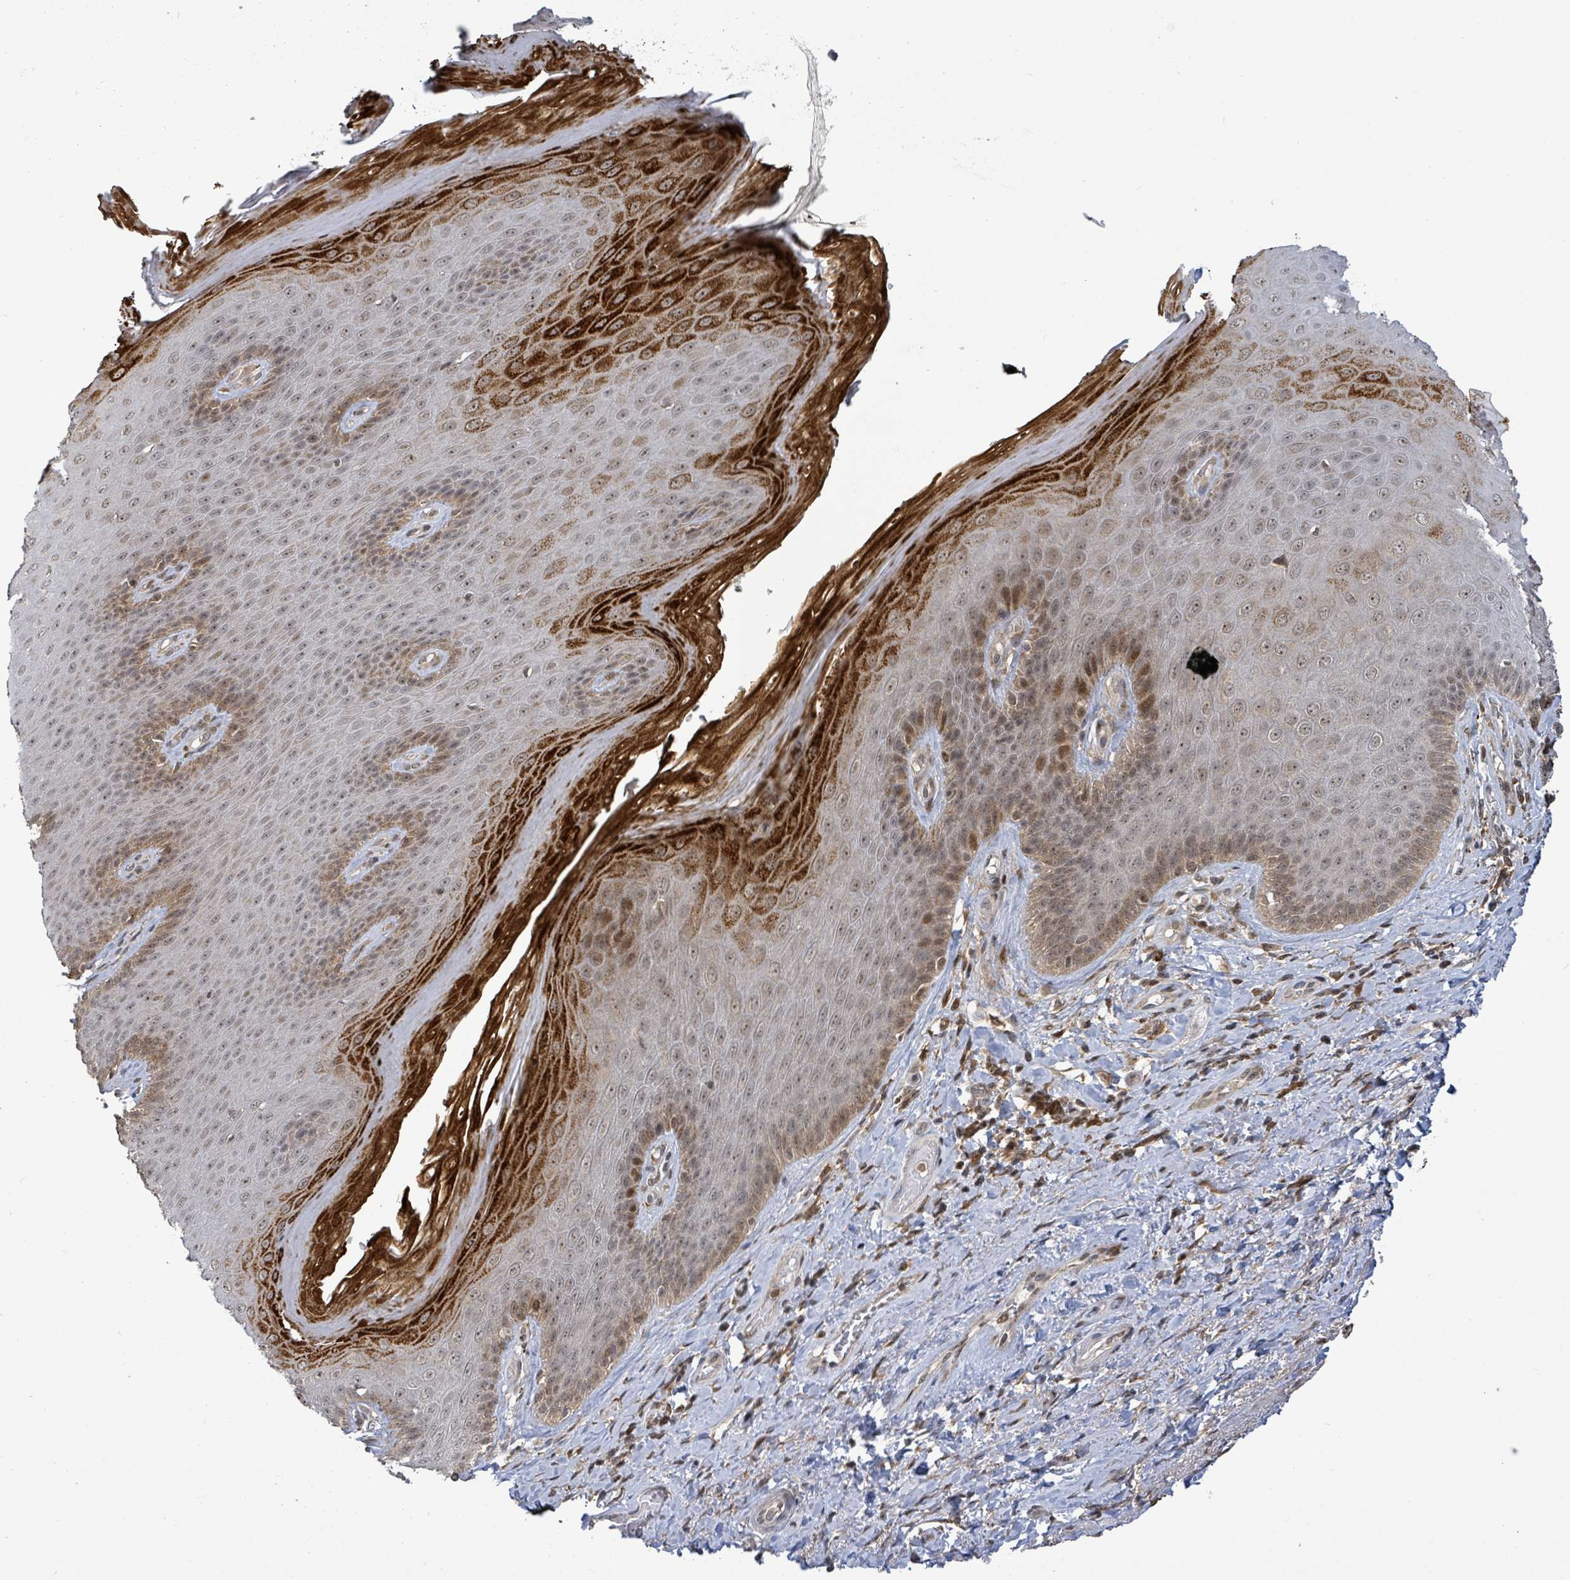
{"staining": {"intensity": "strong", "quantity": "<25%", "location": "cytoplasmic/membranous"}, "tissue": "skin", "cell_type": "Epidermal cells", "image_type": "normal", "snomed": [{"axis": "morphology", "description": "Normal tissue, NOS"}, {"axis": "topography", "description": "Anal"}, {"axis": "topography", "description": "Peripheral nerve tissue"}], "caption": "This photomicrograph exhibits unremarkable skin stained with IHC to label a protein in brown. The cytoplasmic/membranous of epidermal cells show strong positivity for the protein. Nuclei are counter-stained blue.", "gene": "FBXO6", "patient": {"sex": "male", "age": 53}}